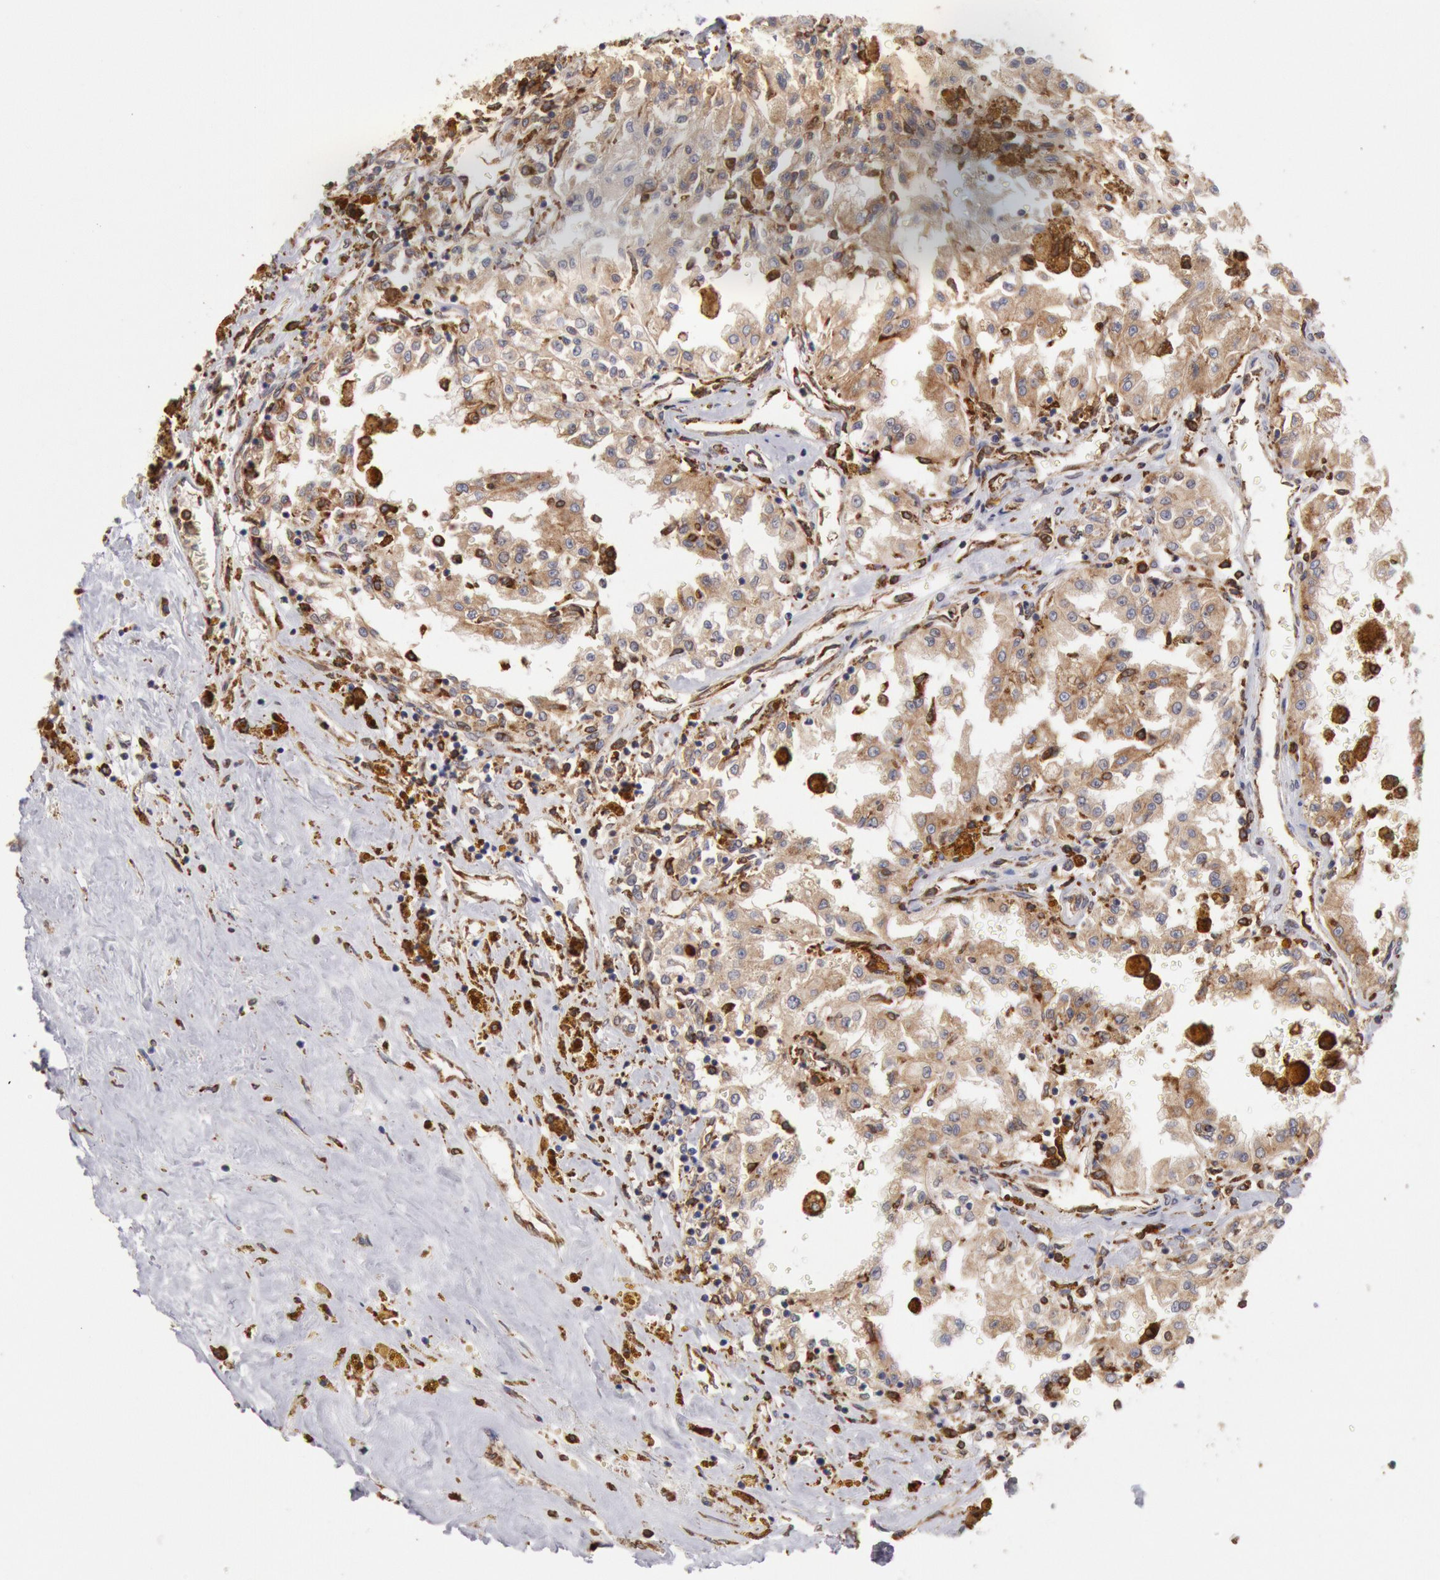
{"staining": {"intensity": "weak", "quantity": ">75%", "location": "cytoplasmic/membranous"}, "tissue": "renal cancer", "cell_type": "Tumor cells", "image_type": "cancer", "snomed": [{"axis": "morphology", "description": "Adenocarcinoma, NOS"}, {"axis": "topography", "description": "Kidney"}], "caption": "A histopathology image showing weak cytoplasmic/membranous expression in approximately >75% of tumor cells in renal adenocarcinoma, as visualized by brown immunohistochemical staining.", "gene": "ERP44", "patient": {"sex": "male", "age": 78}}